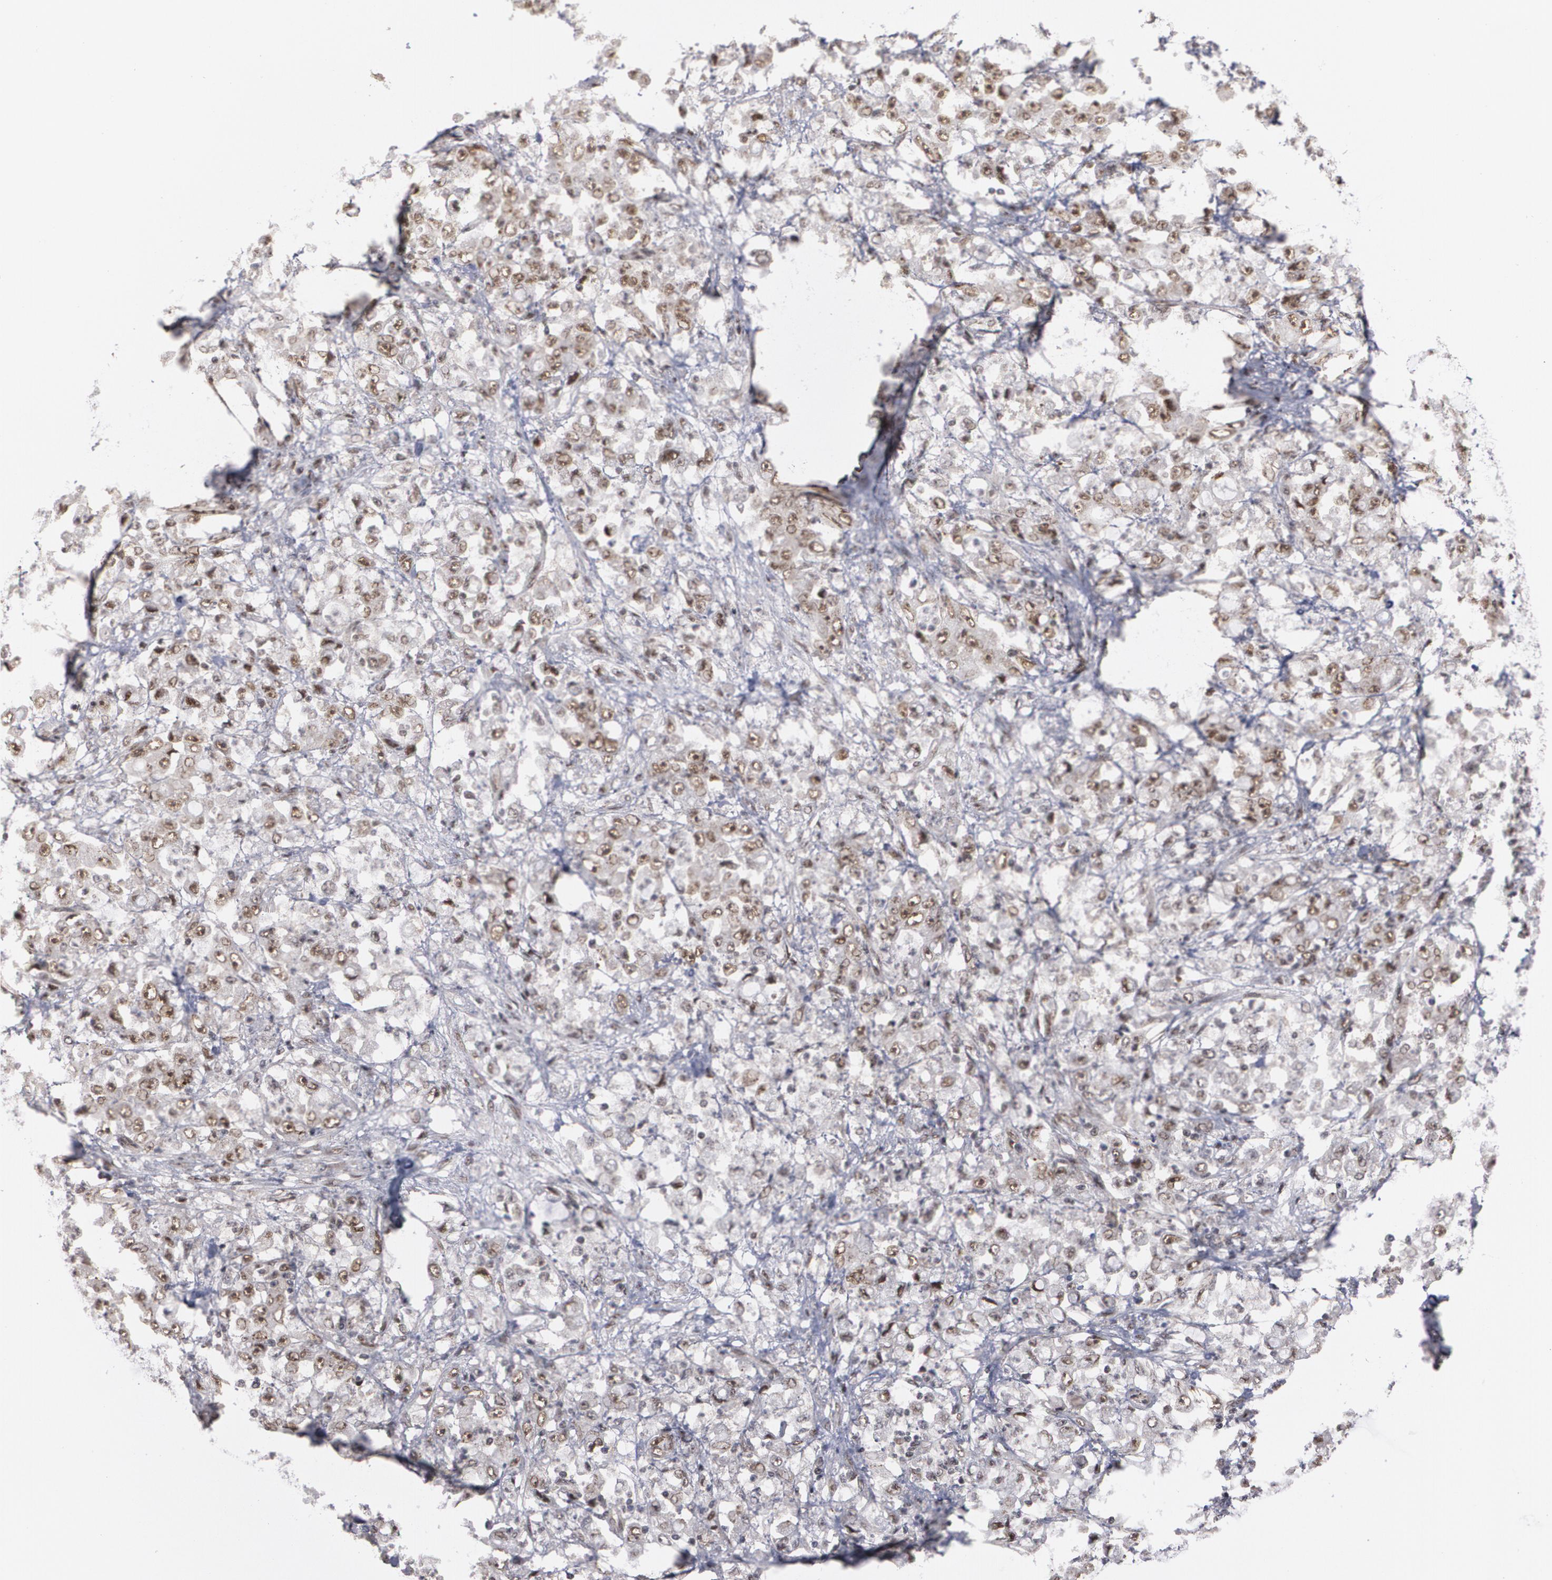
{"staining": {"intensity": "moderate", "quantity": ">75%", "location": "nuclear"}, "tissue": "stomach cancer", "cell_type": "Tumor cells", "image_type": "cancer", "snomed": [{"axis": "morphology", "description": "Adenocarcinoma, NOS"}, {"axis": "topography", "description": "Stomach, lower"}], "caption": "Moderate nuclear expression for a protein is present in approximately >75% of tumor cells of stomach cancer using IHC.", "gene": "INTS6", "patient": {"sex": "female", "age": 71}}